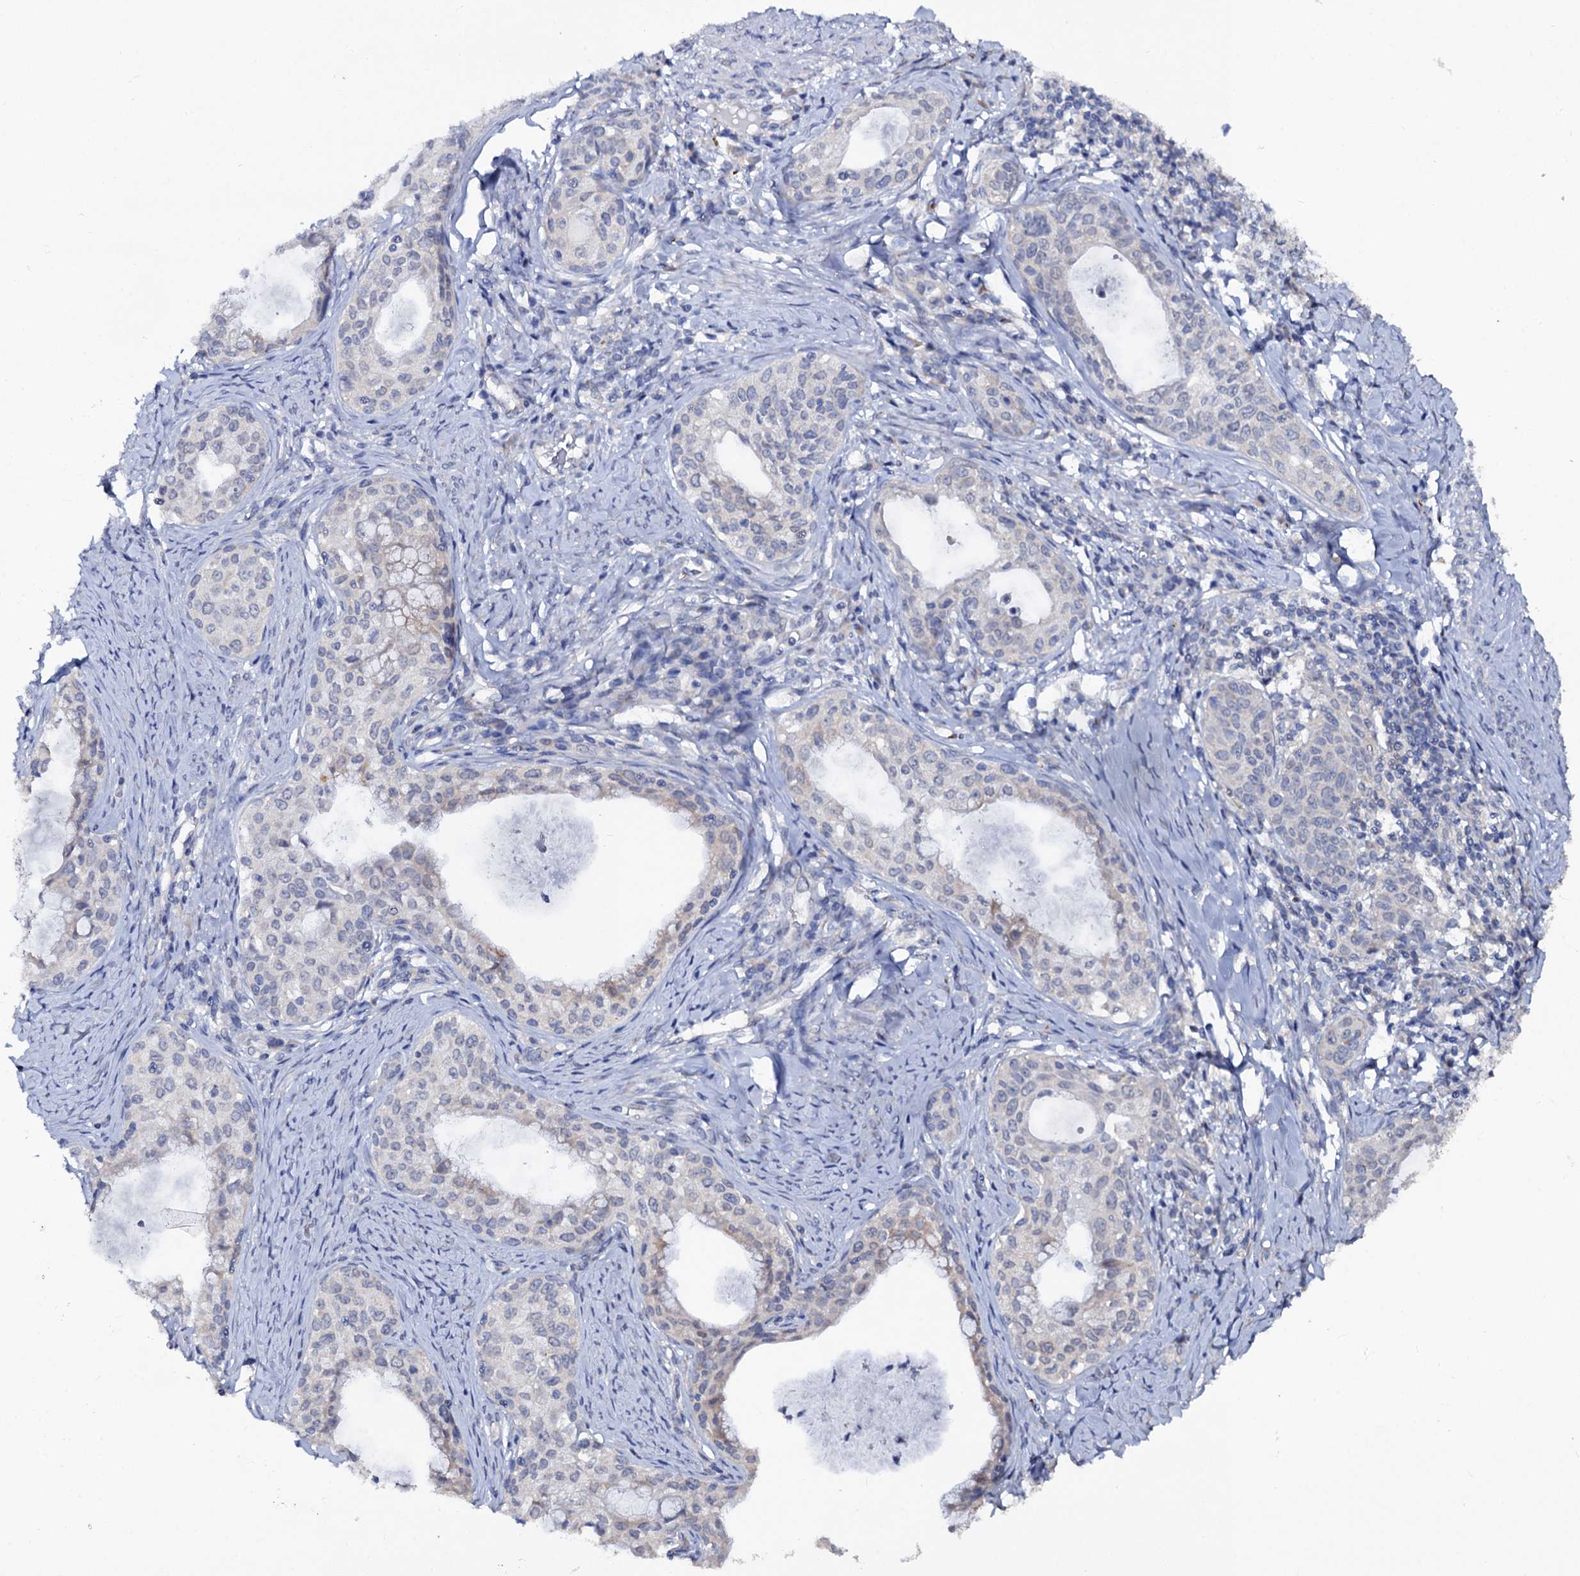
{"staining": {"intensity": "negative", "quantity": "none", "location": "none"}, "tissue": "cervical cancer", "cell_type": "Tumor cells", "image_type": "cancer", "snomed": [{"axis": "morphology", "description": "Squamous cell carcinoma, NOS"}, {"axis": "morphology", "description": "Adenocarcinoma, NOS"}, {"axis": "topography", "description": "Cervix"}], "caption": "This is an IHC micrograph of cervical adenocarcinoma. There is no expression in tumor cells.", "gene": "CAPRIN2", "patient": {"sex": "female", "age": 52}}